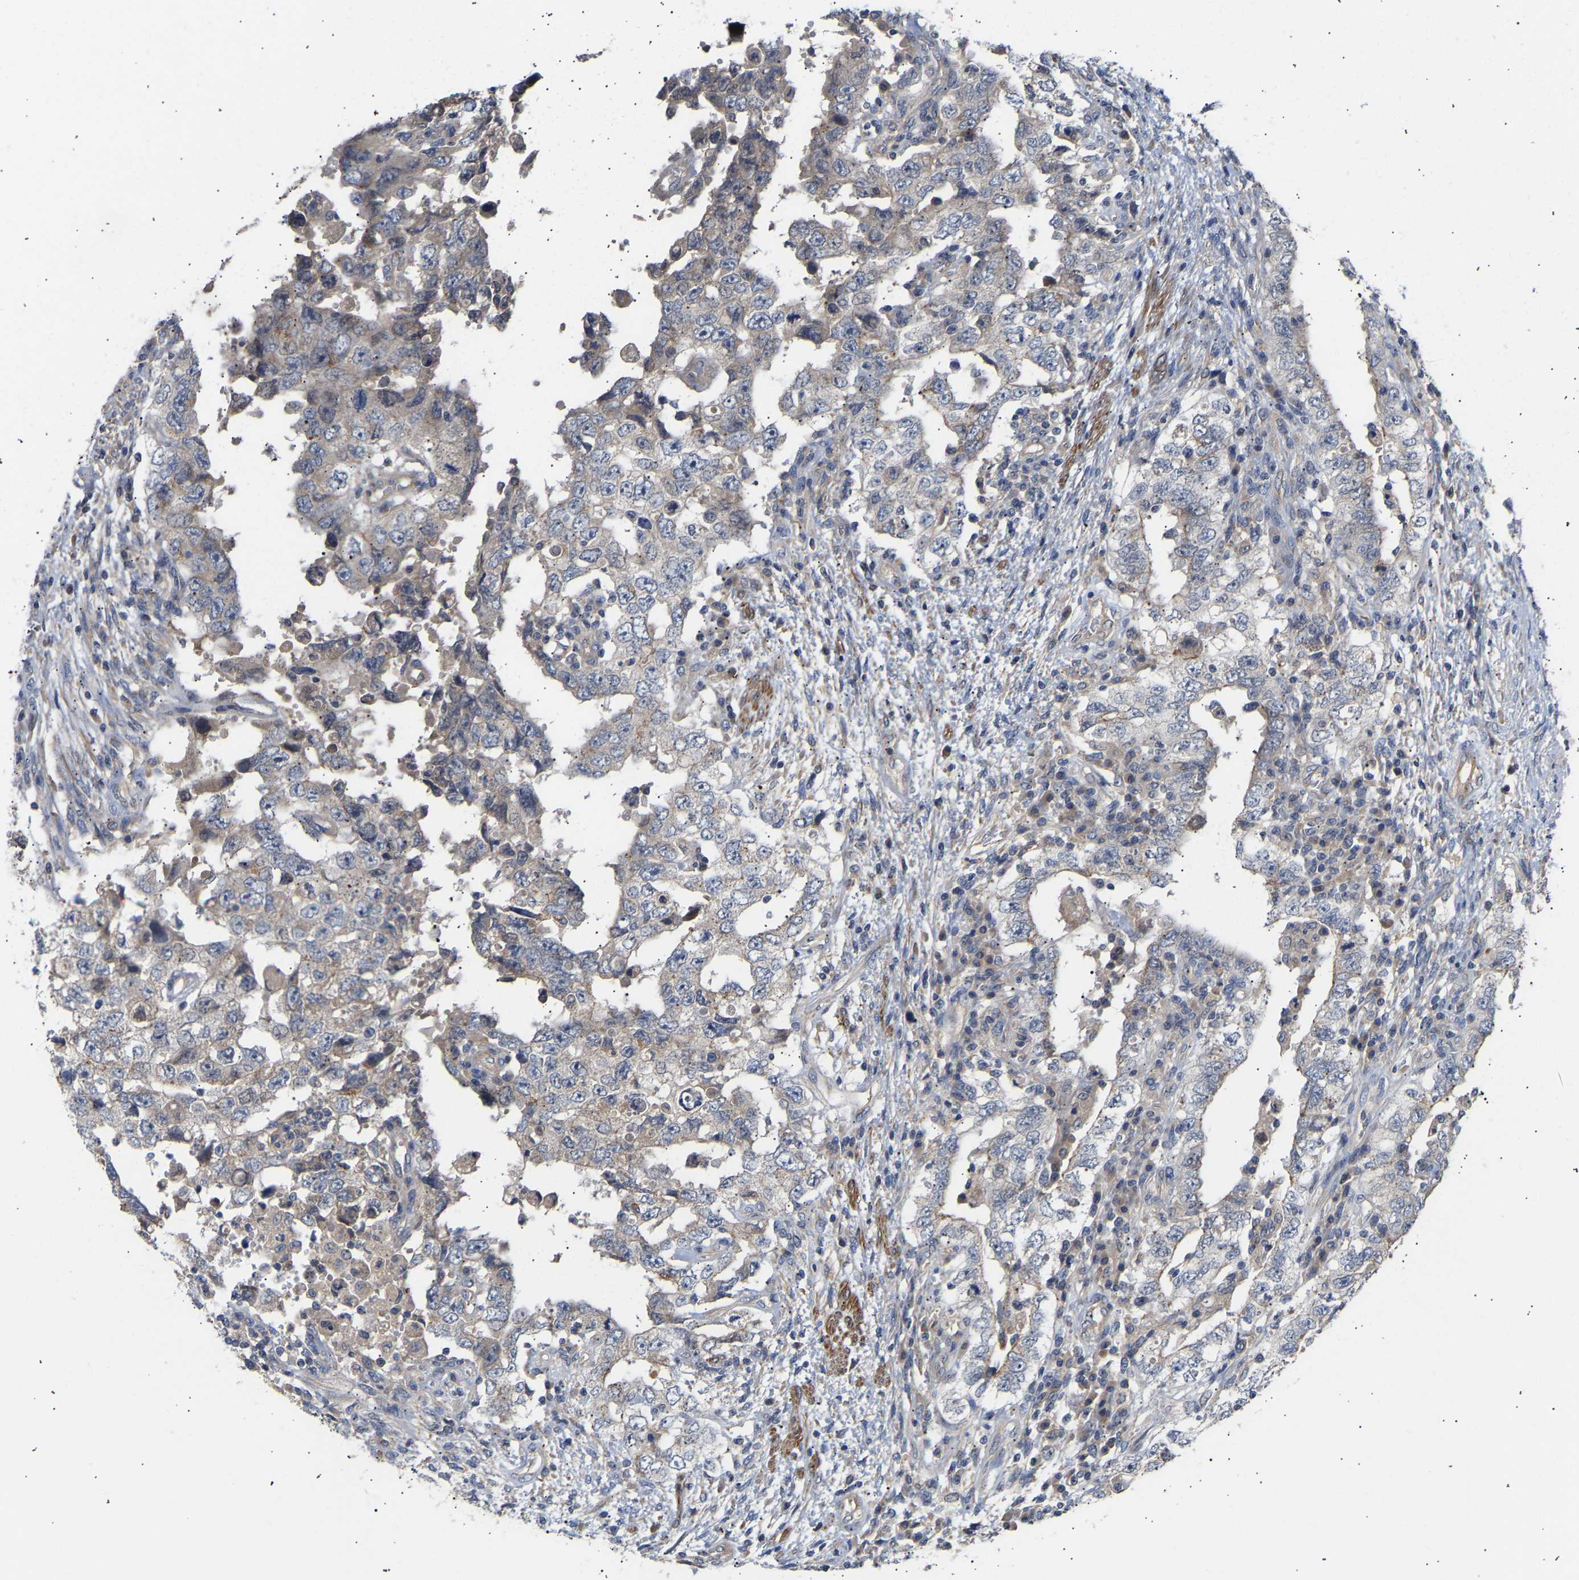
{"staining": {"intensity": "weak", "quantity": "<25%", "location": "cytoplasmic/membranous"}, "tissue": "testis cancer", "cell_type": "Tumor cells", "image_type": "cancer", "snomed": [{"axis": "morphology", "description": "Carcinoma, Embryonal, NOS"}, {"axis": "topography", "description": "Testis"}], "caption": "An image of human testis cancer is negative for staining in tumor cells.", "gene": "KASH5", "patient": {"sex": "male", "age": 26}}